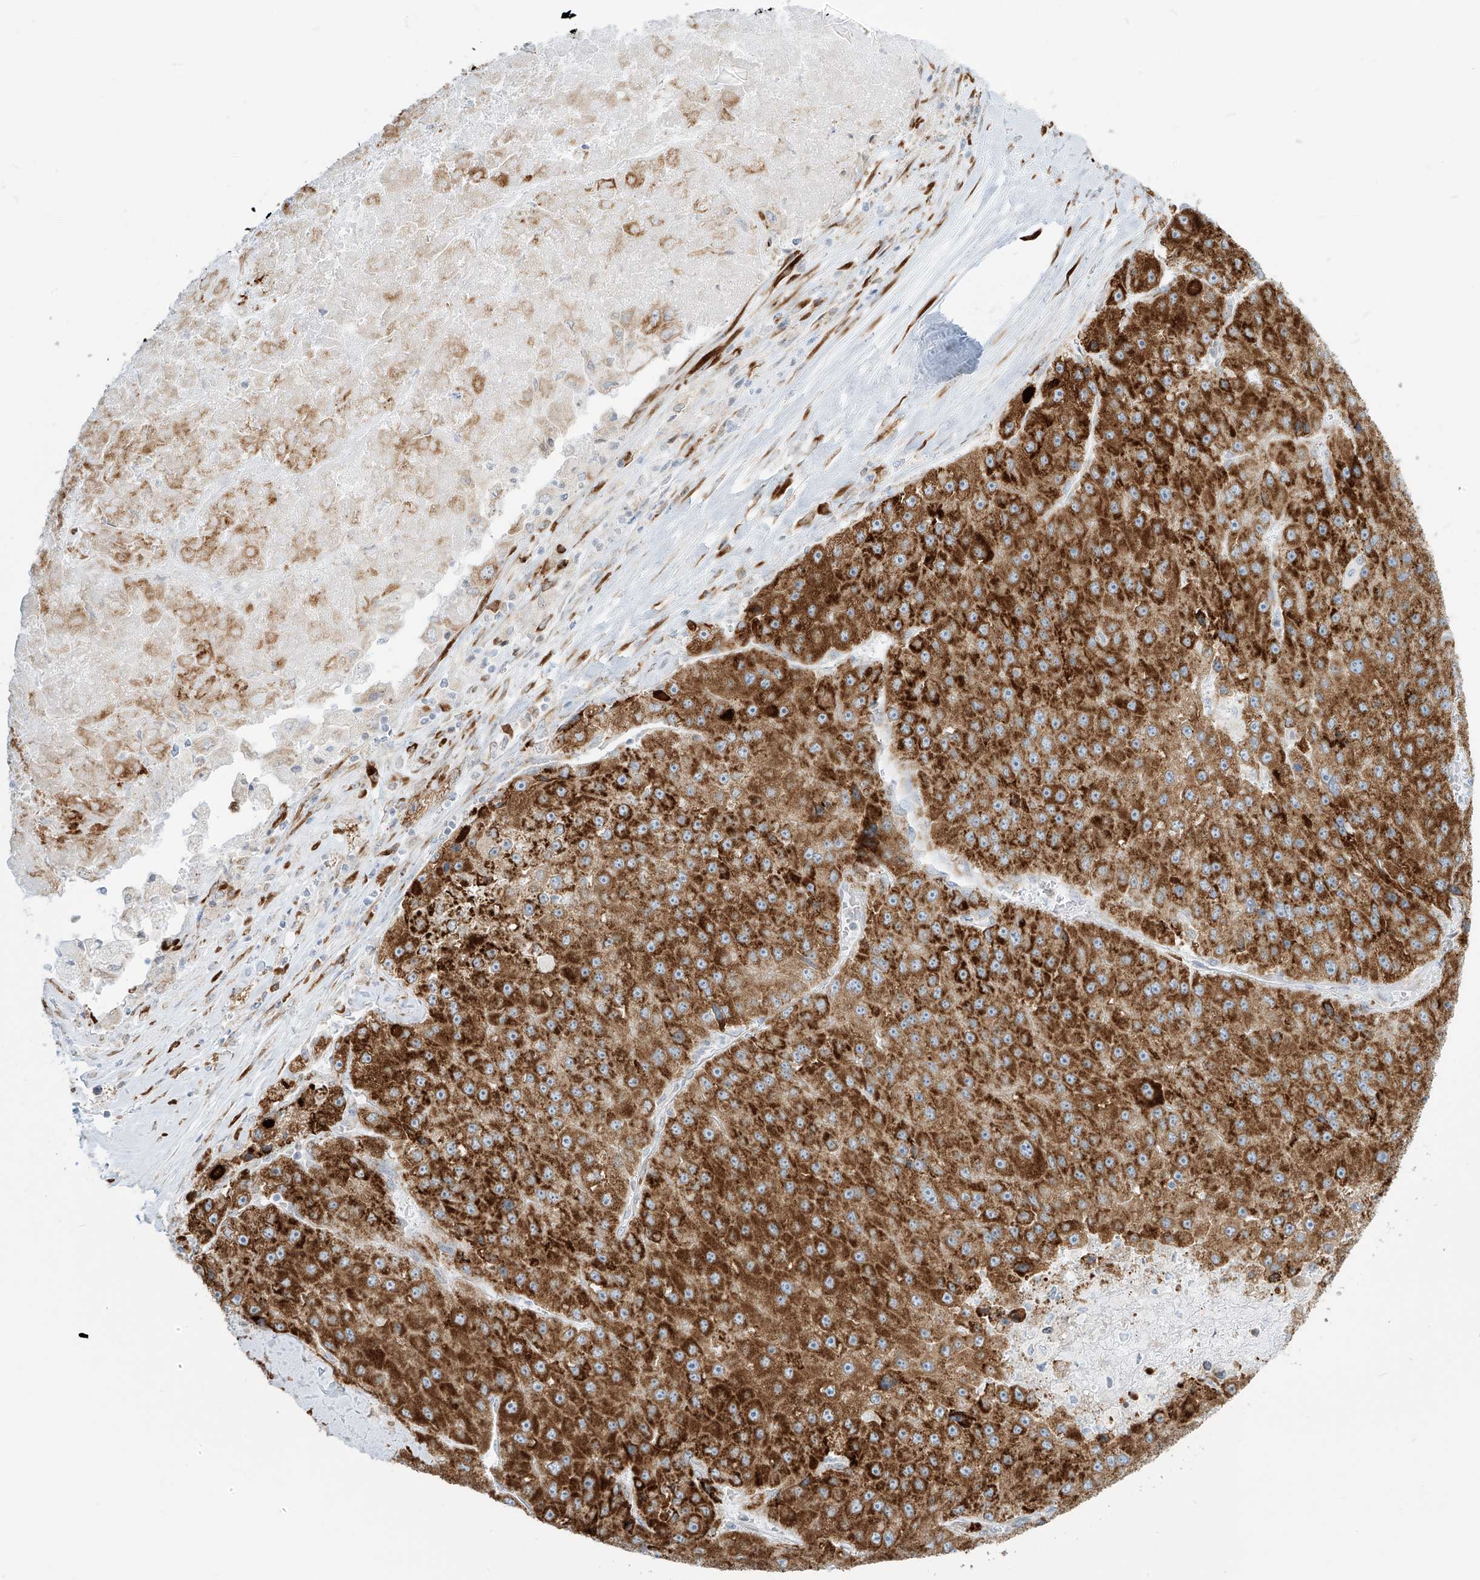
{"staining": {"intensity": "strong", "quantity": ">75%", "location": "cytoplasmic/membranous"}, "tissue": "liver cancer", "cell_type": "Tumor cells", "image_type": "cancer", "snomed": [{"axis": "morphology", "description": "Carcinoma, Hepatocellular, NOS"}, {"axis": "topography", "description": "Liver"}], "caption": "Immunohistochemical staining of human liver hepatocellular carcinoma shows high levels of strong cytoplasmic/membranous protein staining in about >75% of tumor cells.", "gene": "LRRC59", "patient": {"sex": "female", "age": 73}}